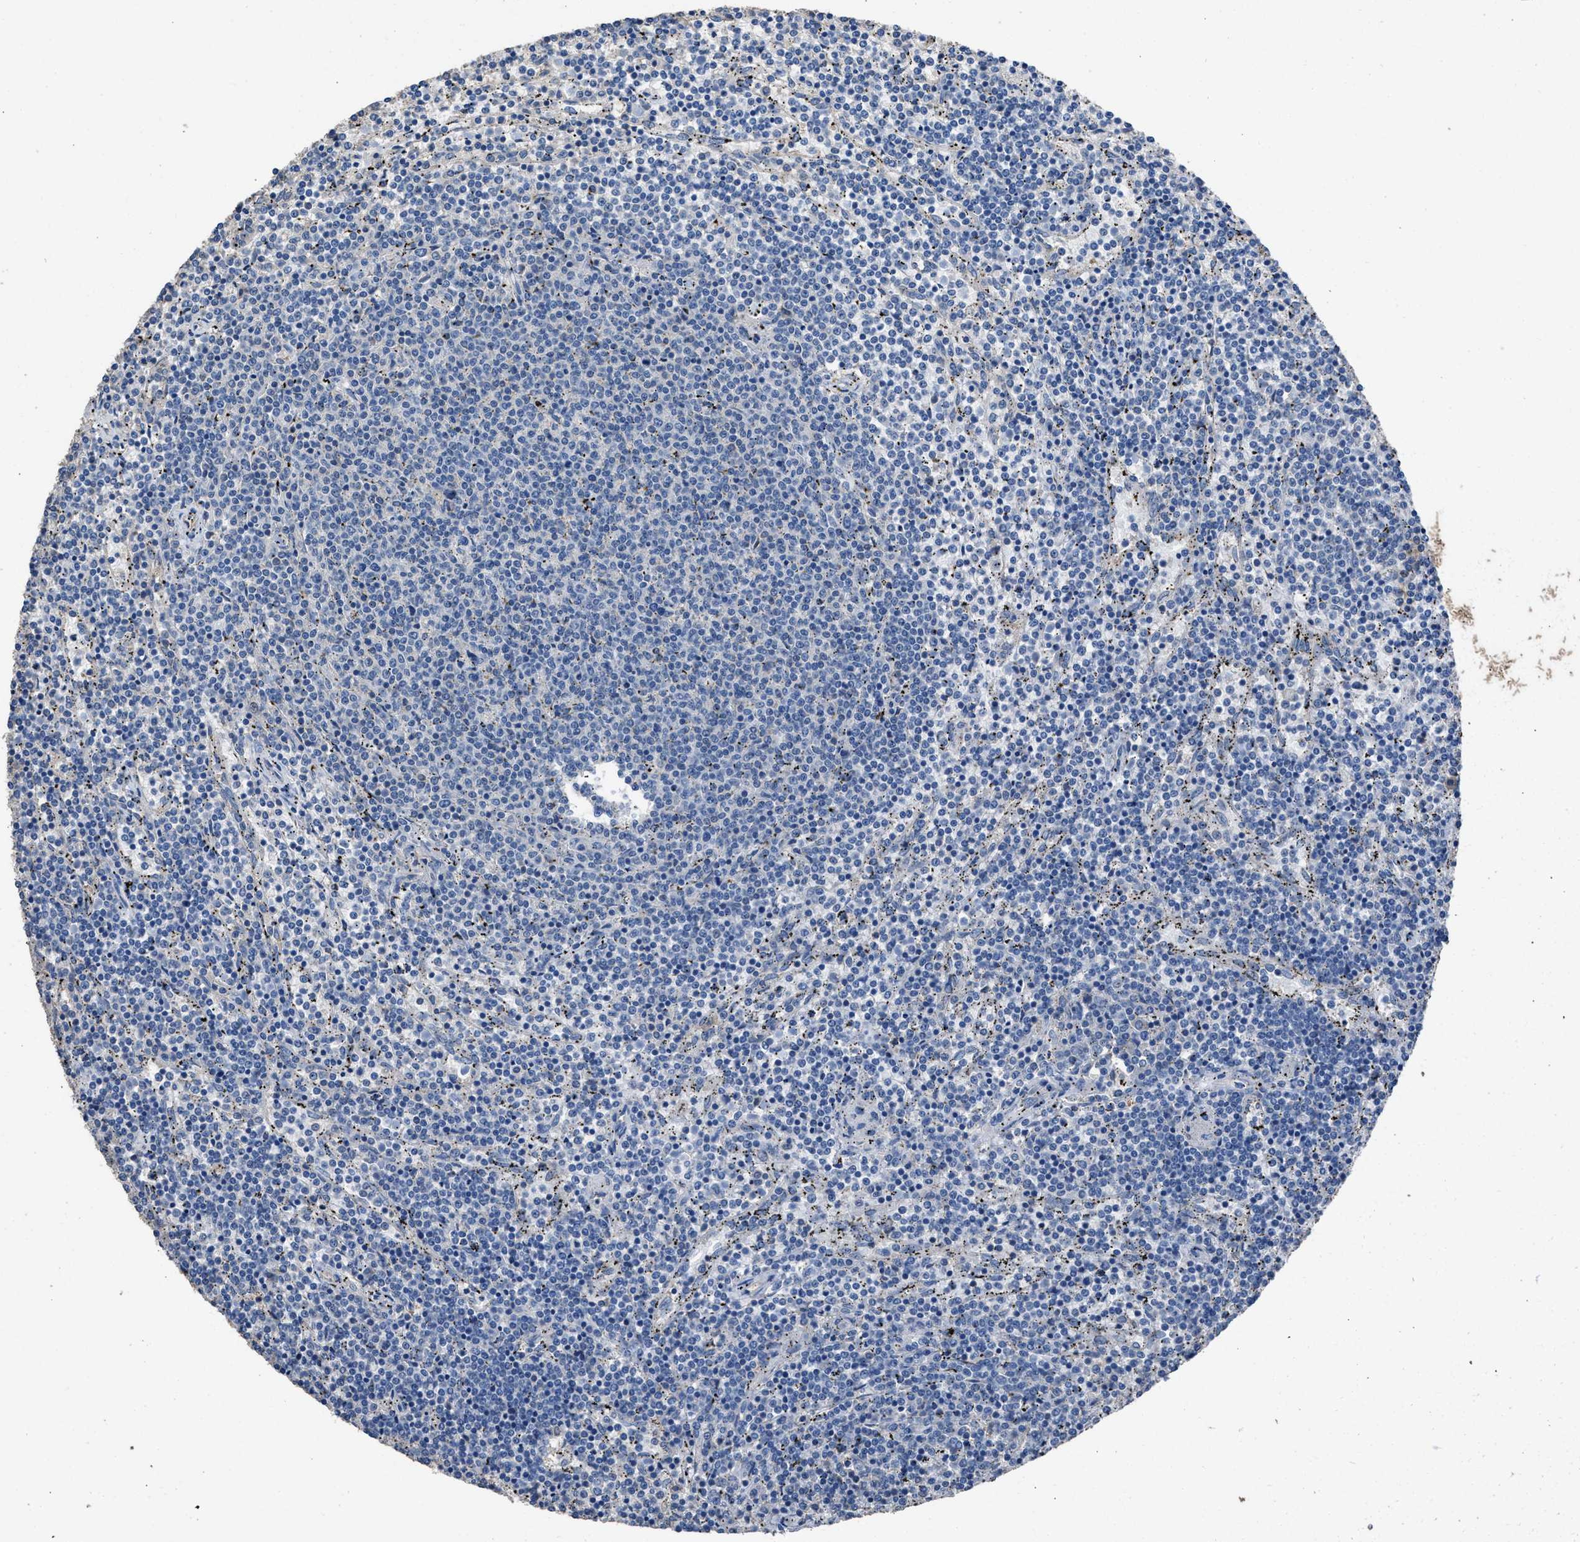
{"staining": {"intensity": "negative", "quantity": "none", "location": "none"}, "tissue": "lymphoma", "cell_type": "Tumor cells", "image_type": "cancer", "snomed": [{"axis": "morphology", "description": "Malignant lymphoma, non-Hodgkin's type, Low grade"}, {"axis": "topography", "description": "Spleen"}], "caption": "This is a image of immunohistochemistry (IHC) staining of lymphoma, which shows no staining in tumor cells.", "gene": "ITSN1", "patient": {"sex": "female", "age": 50}}